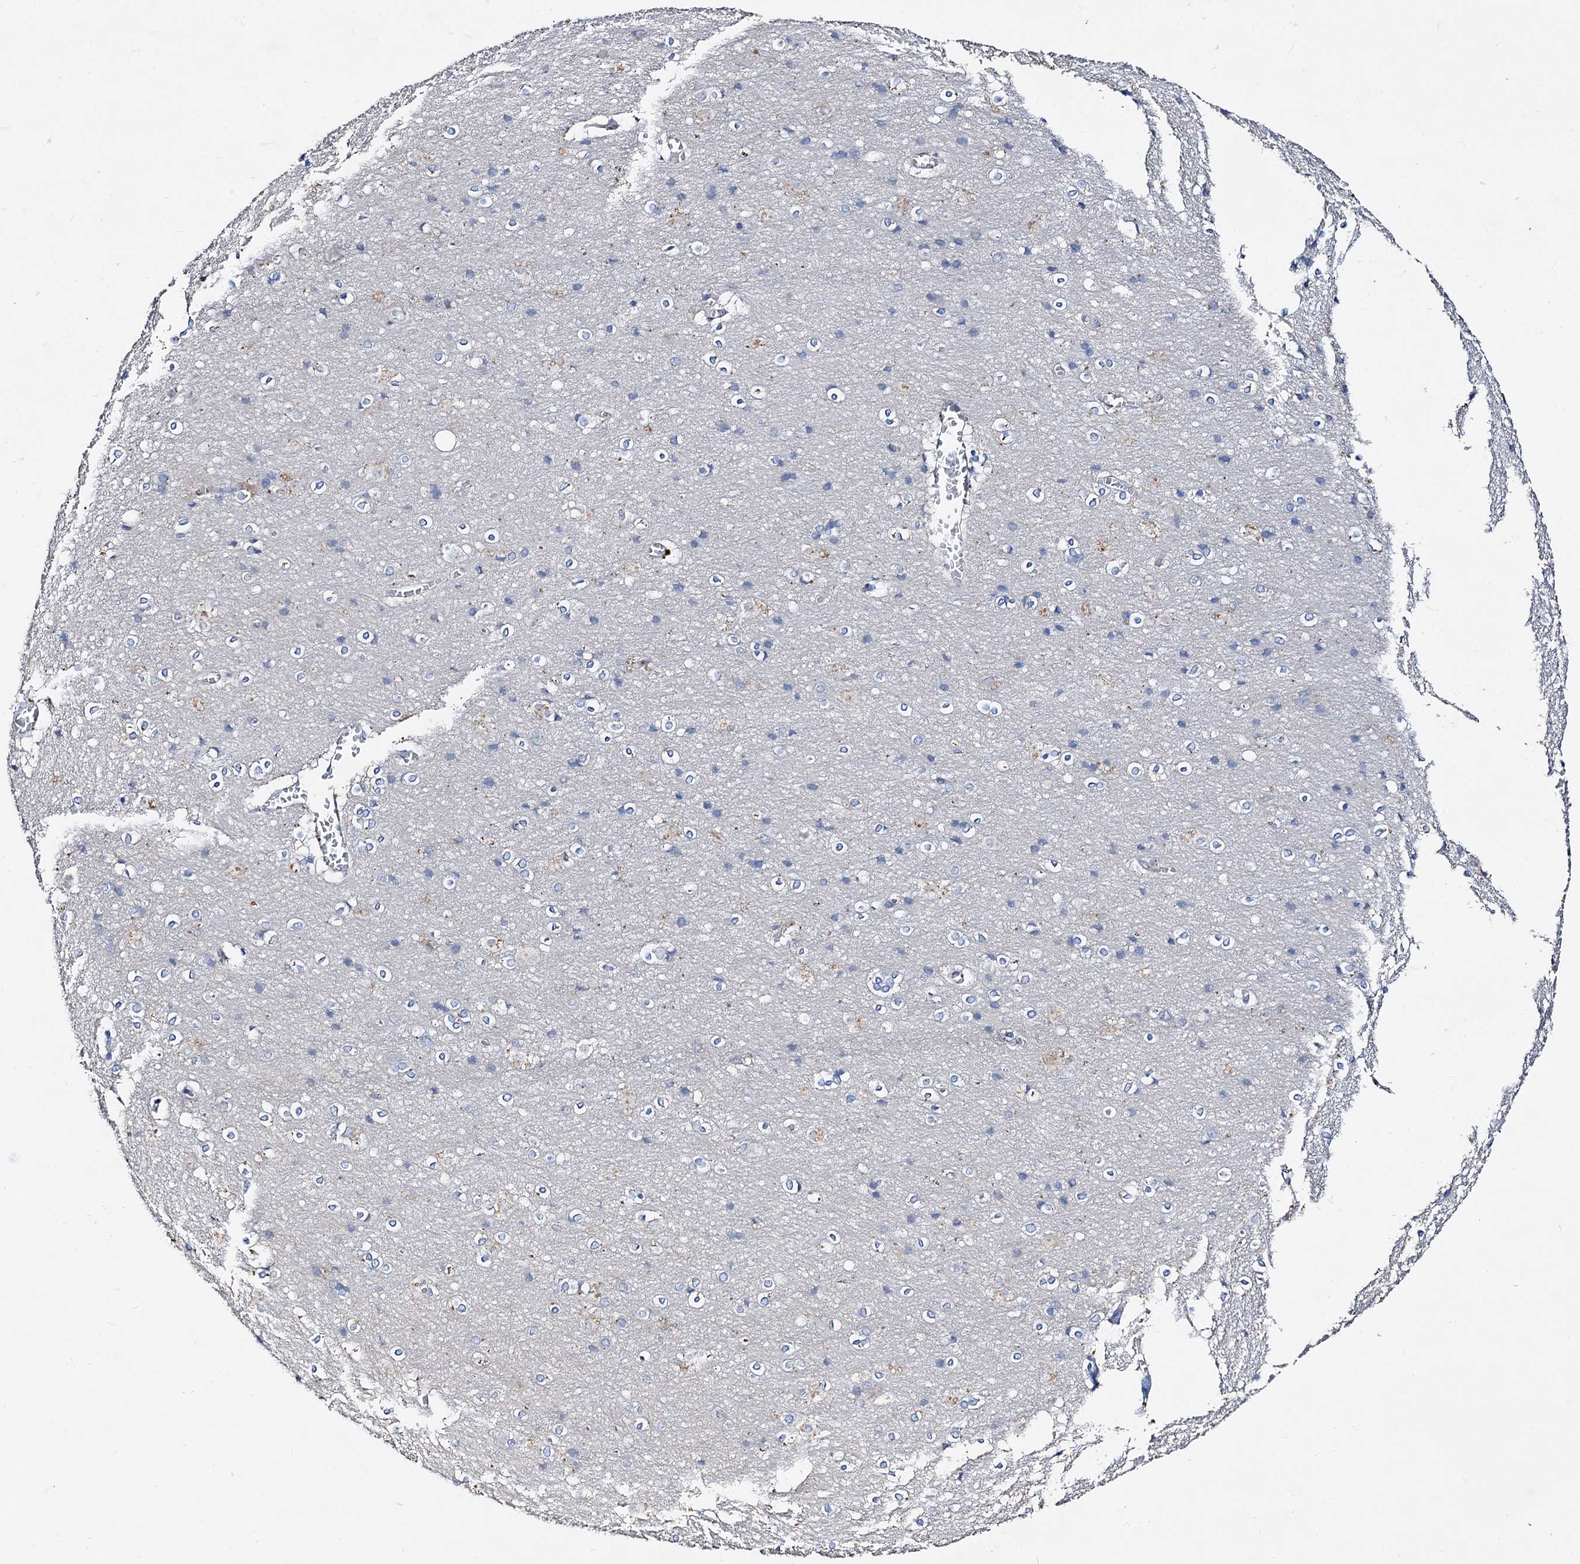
{"staining": {"intensity": "negative", "quantity": "none", "location": "none"}, "tissue": "cerebral cortex", "cell_type": "Endothelial cells", "image_type": "normal", "snomed": [{"axis": "morphology", "description": "Normal tissue, NOS"}, {"axis": "topography", "description": "Cerebral cortex"}], "caption": "Immunohistochemistry micrograph of unremarkable cerebral cortex: cerebral cortex stained with DAB displays no significant protein expression in endothelial cells.", "gene": "HVCN1", "patient": {"sex": "male", "age": 54}}